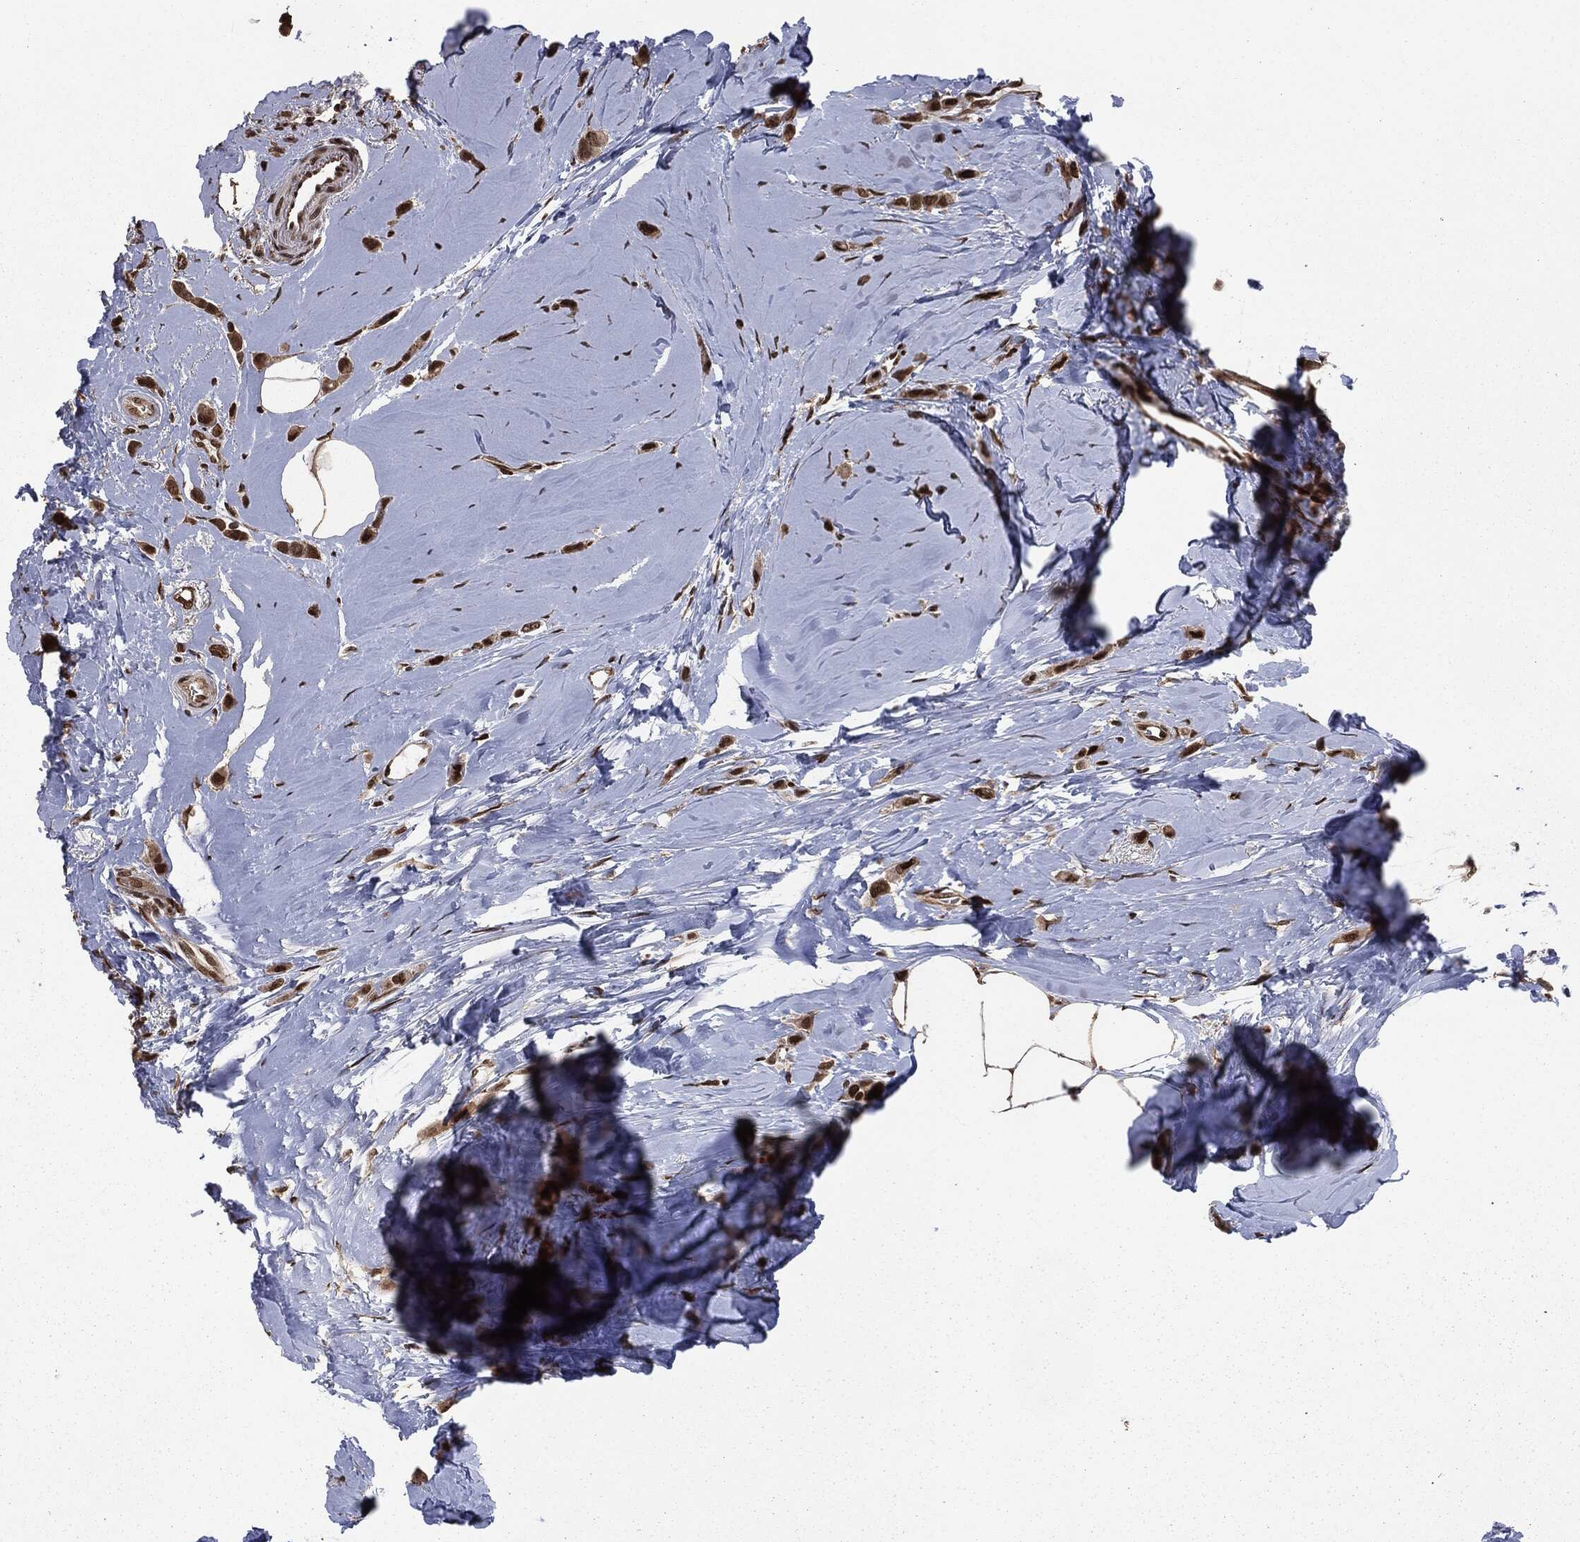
{"staining": {"intensity": "strong", "quantity": ">75%", "location": "nuclear"}, "tissue": "breast cancer", "cell_type": "Tumor cells", "image_type": "cancer", "snomed": [{"axis": "morphology", "description": "Lobular carcinoma"}, {"axis": "topography", "description": "Breast"}], "caption": "Immunohistochemical staining of breast lobular carcinoma shows strong nuclear protein expression in approximately >75% of tumor cells.", "gene": "DVL2", "patient": {"sex": "female", "age": 66}}